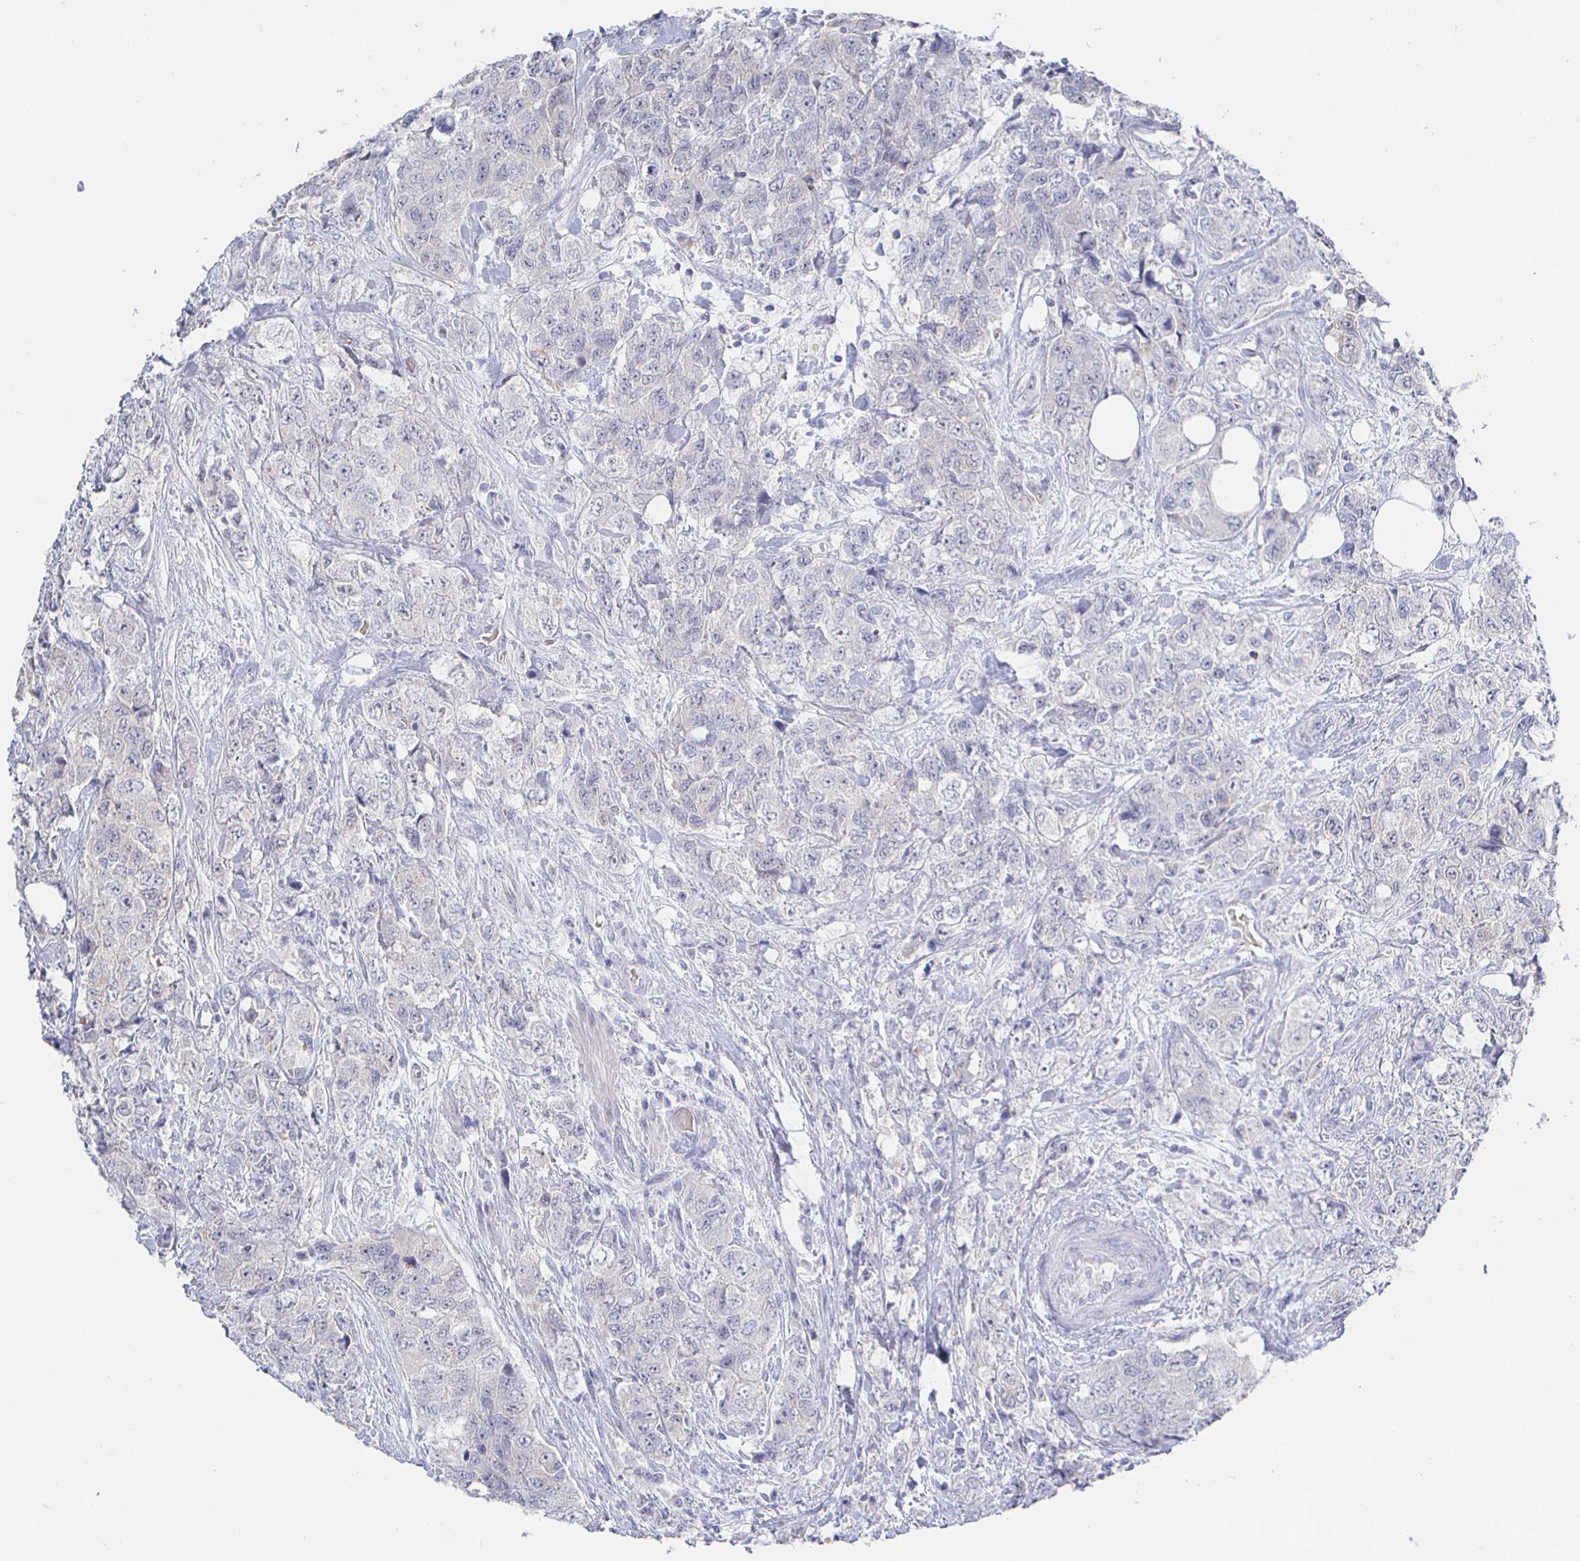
{"staining": {"intensity": "negative", "quantity": "none", "location": "none"}, "tissue": "urothelial cancer", "cell_type": "Tumor cells", "image_type": "cancer", "snomed": [{"axis": "morphology", "description": "Urothelial carcinoma, High grade"}, {"axis": "topography", "description": "Urinary bladder"}], "caption": "High power microscopy micrograph of an immunohistochemistry (IHC) image of urothelial cancer, revealing no significant positivity in tumor cells. Brightfield microscopy of IHC stained with DAB (3,3'-diaminobenzidine) (brown) and hematoxylin (blue), captured at high magnification.", "gene": "LRRC23", "patient": {"sex": "female", "age": 78}}